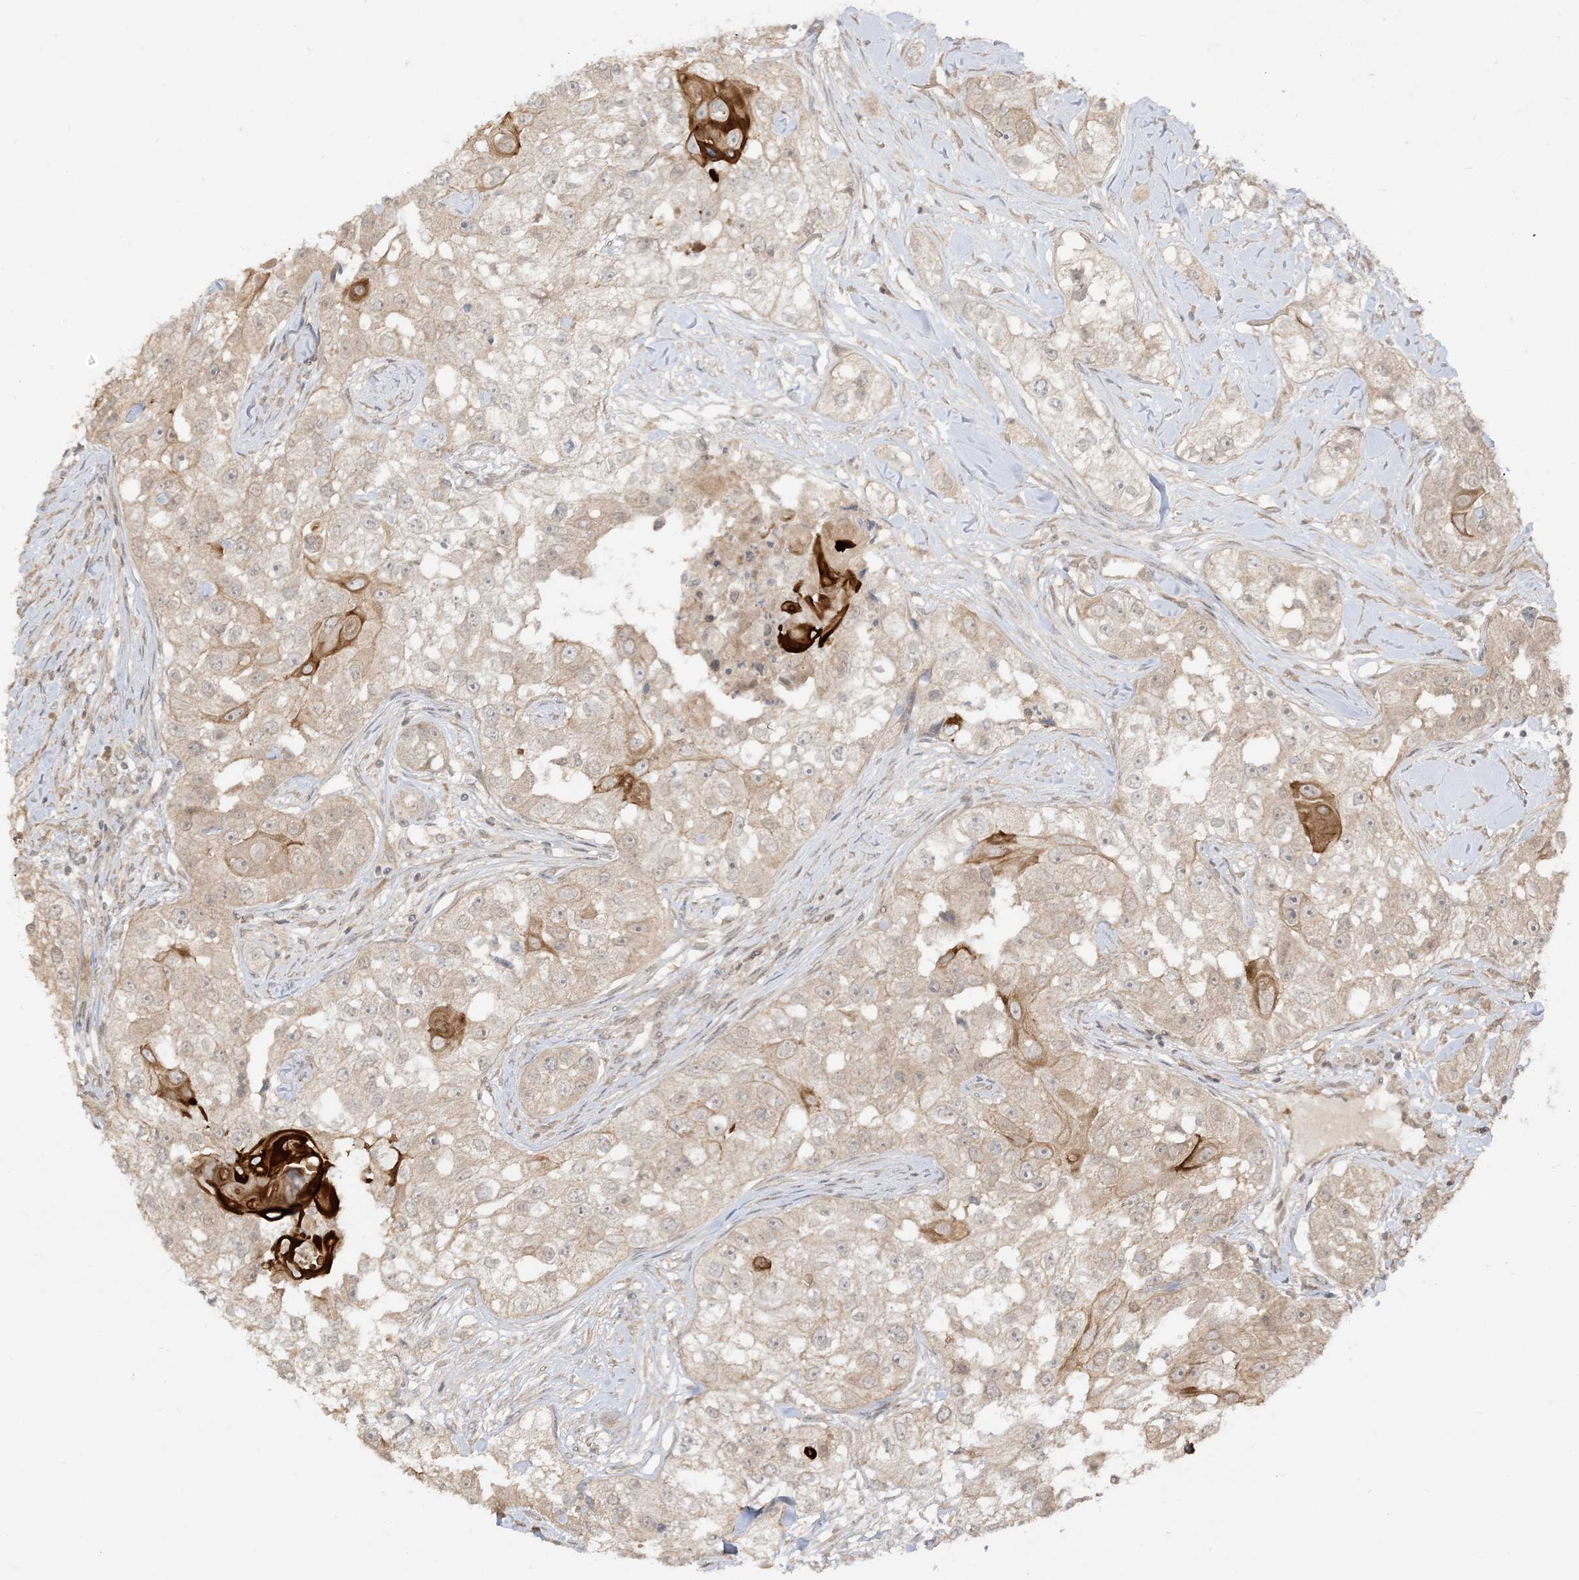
{"staining": {"intensity": "moderate", "quantity": "<25%", "location": "cytoplasmic/membranous"}, "tissue": "head and neck cancer", "cell_type": "Tumor cells", "image_type": "cancer", "snomed": [{"axis": "morphology", "description": "Normal tissue, NOS"}, {"axis": "morphology", "description": "Squamous cell carcinoma, NOS"}, {"axis": "topography", "description": "Skeletal muscle"}, {"axis": "topography", "description": "Head-Neck"}], "caption": "Protein analysis of squamous cell carcinoma (head and neck) tissue shows moderate cytoplasmic/membranous positivity in approximately <25% of tumor cells.", "gene": "TBCC", "patient": {"sex": "male", "age": 51}}